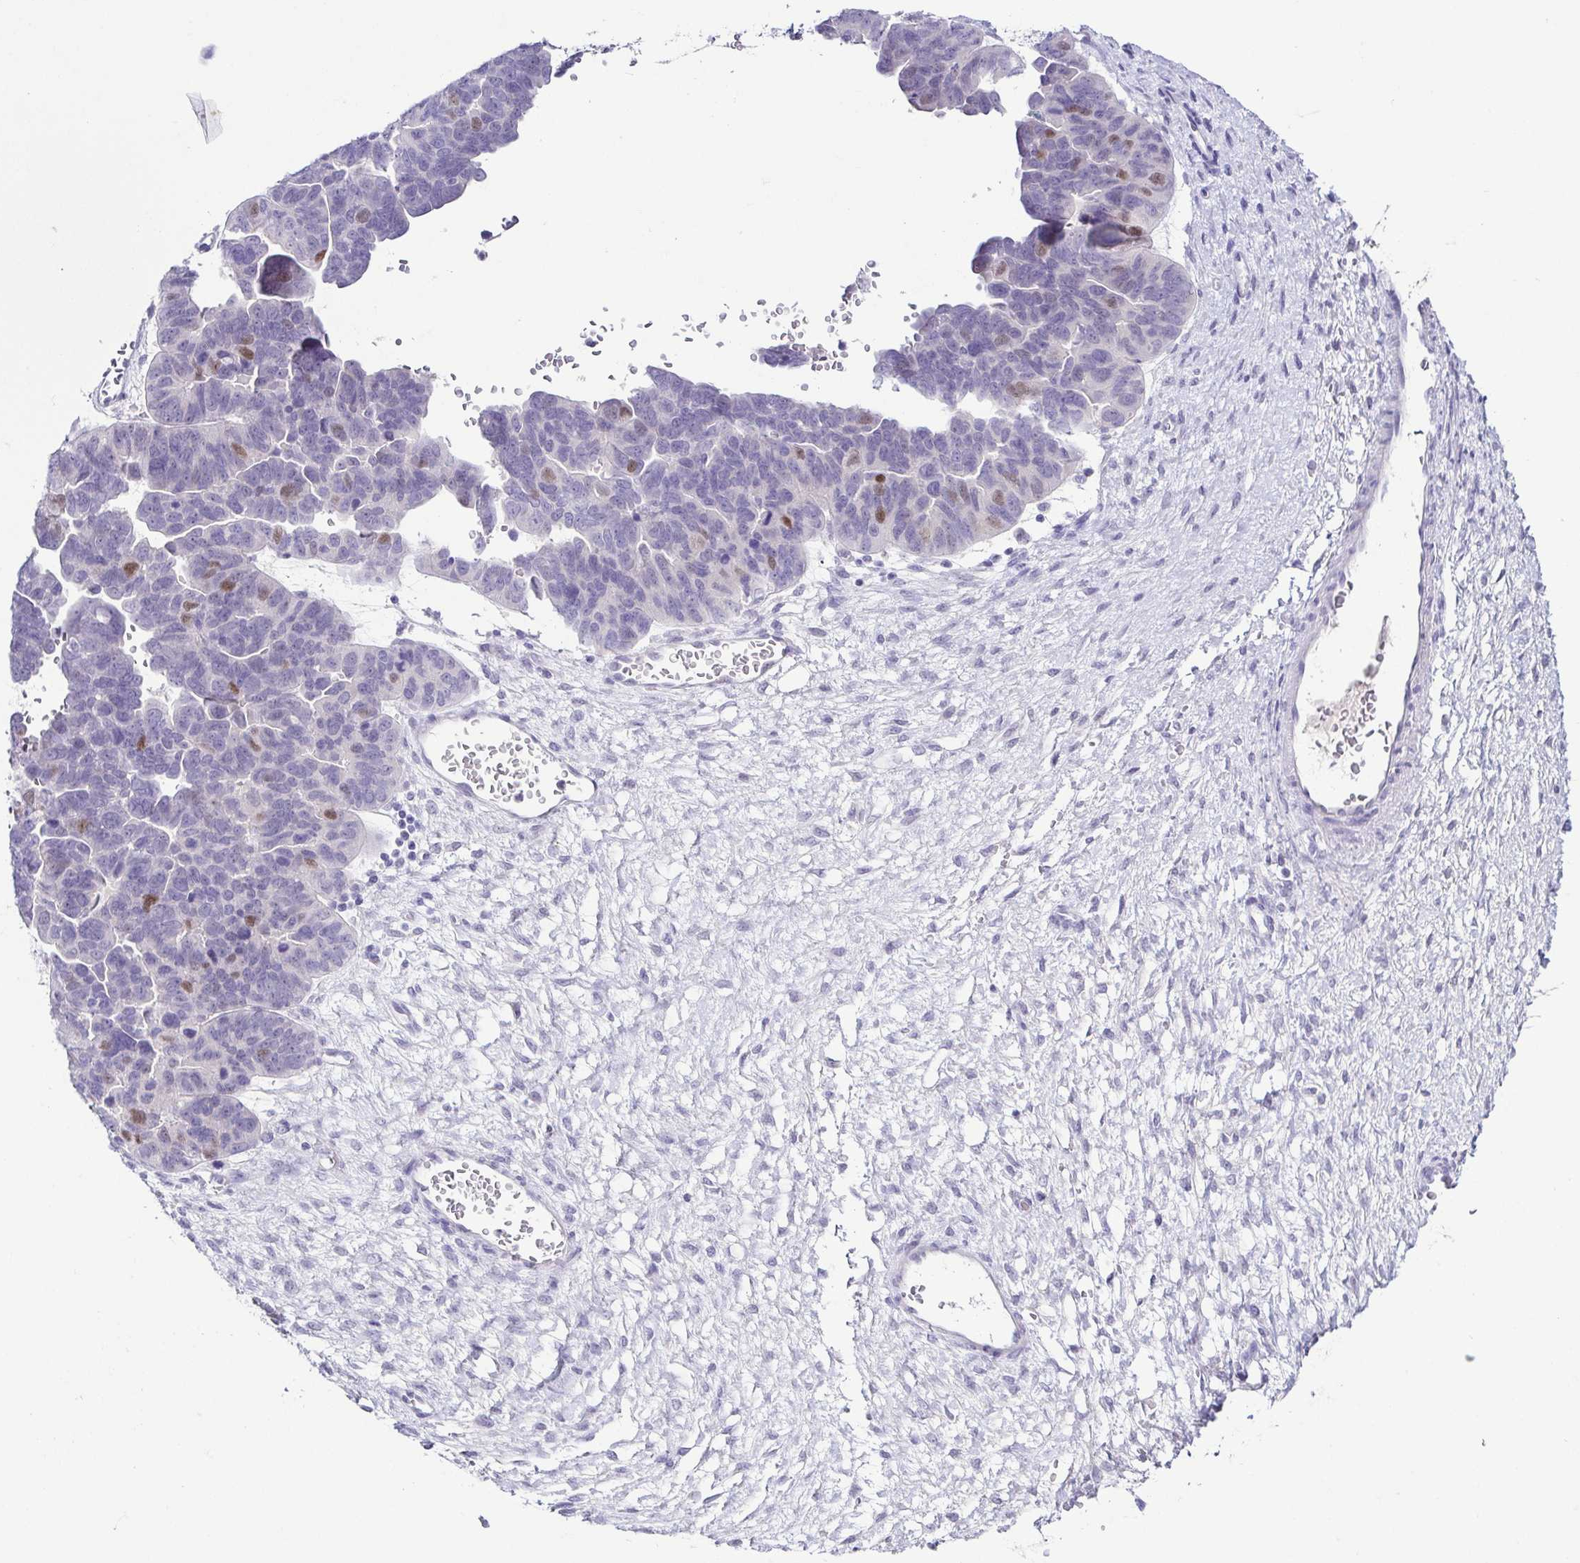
{"staining": {"intensity": "moderate", "quantity": "<25%", "location": "nuclear"}, "tissue": "ovarian cancer", "cell_type": "Tumor cells", "image_type": "cancer", "snomed": [{"axis": "morphology", "description": "Cystadenocarcinoma, serous, NOS"}, {"axis": "topography", "description": "Ovary"}], "caption": "A brown stain labels moderate nuclear positivity of a protein in human ovarian cancer (serous cystadenocarcinoma) tumor cells.", "gene": "TP73", "patient": {"sex": "female", "age": 64}}